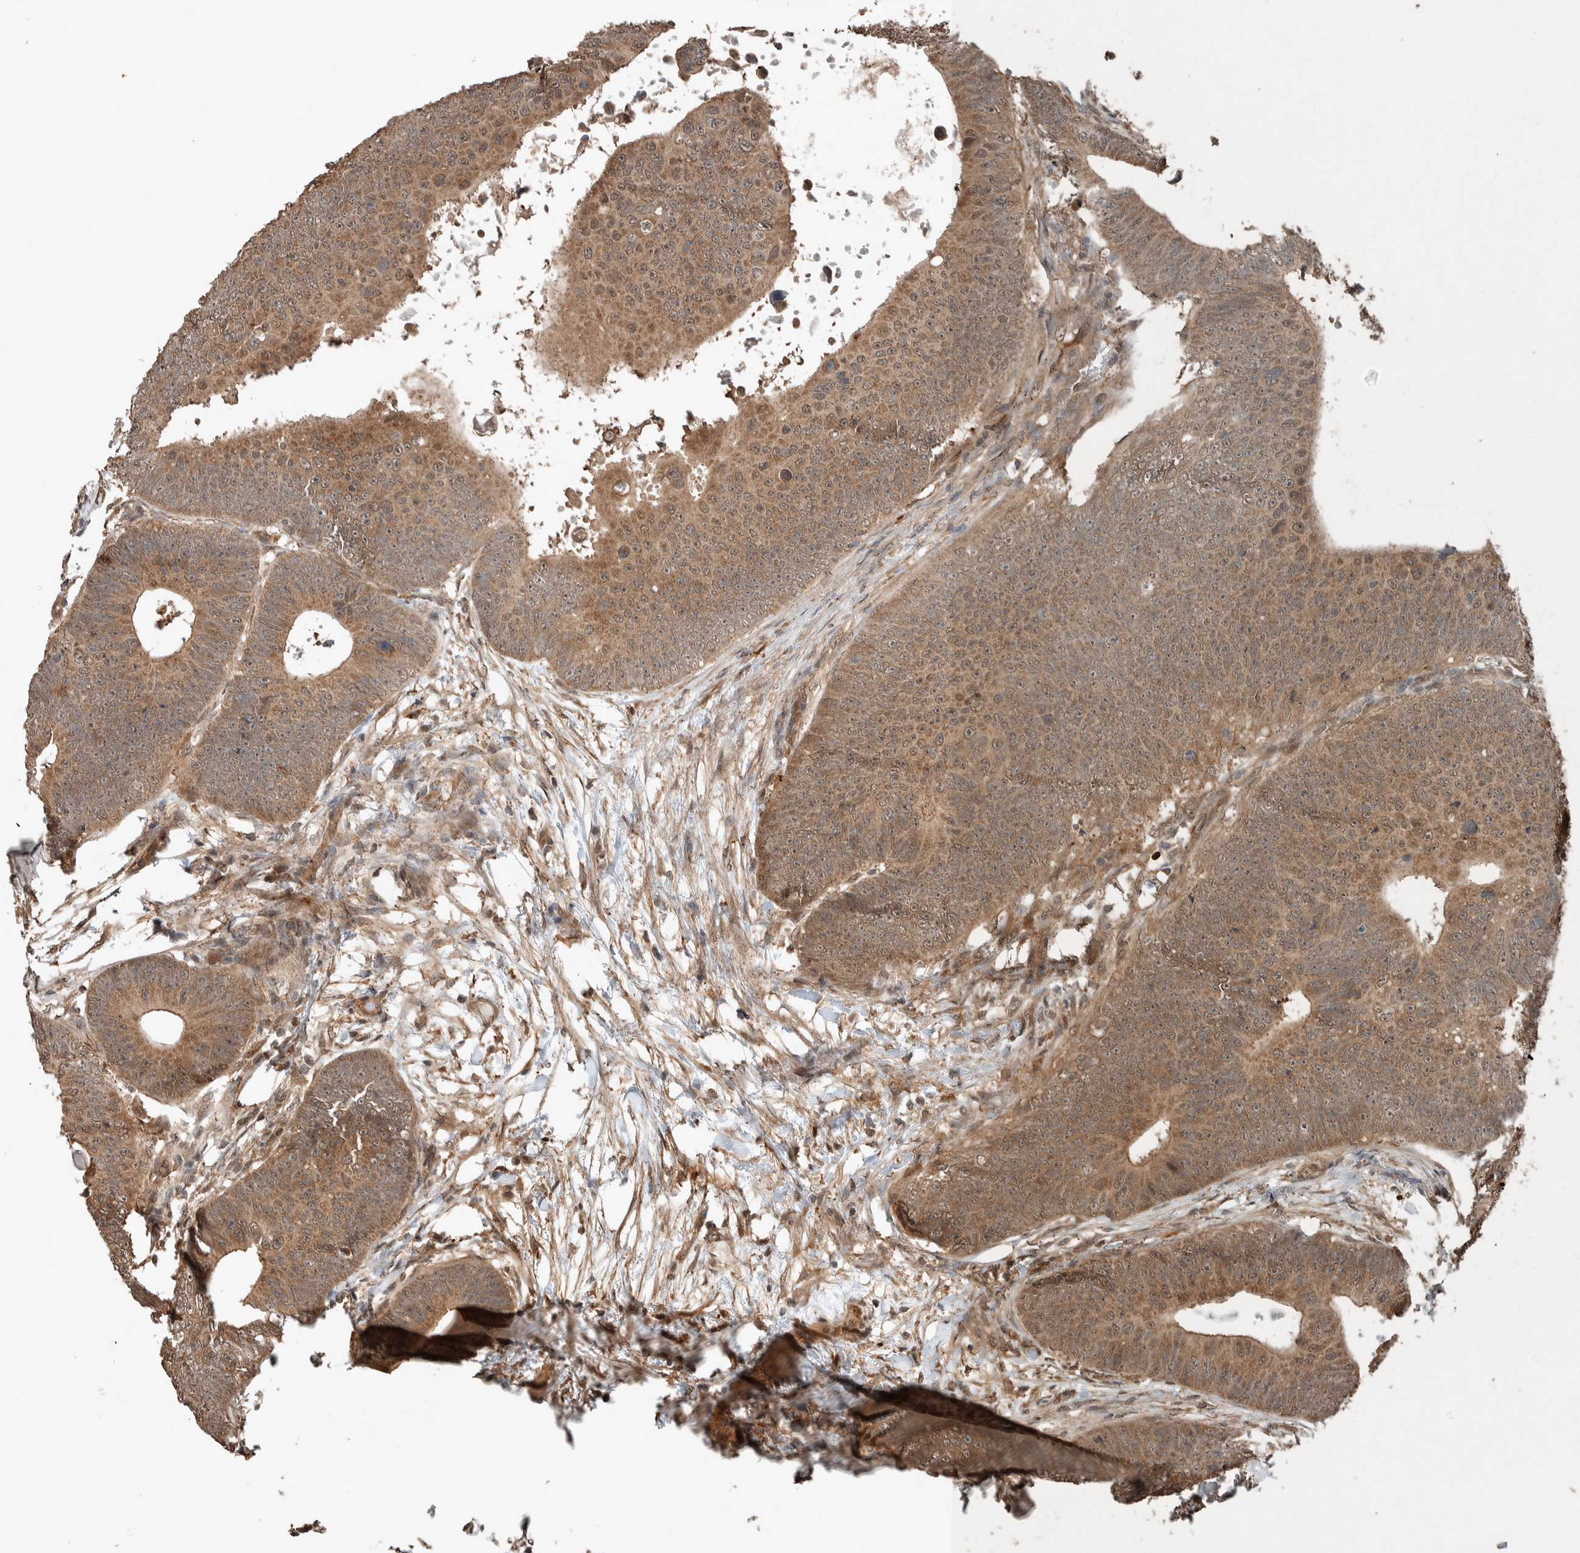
{"staining": {"intensity": "moderate", "quantity": ">75%", "location": "cytoplasmic/membranous,nuclear"}, "tissue": "colorectal cancer", "cell_type": "Tumor cells", "image_type": "cancer", "snomed": [{"axis": "morphology", "description": "Adenocarcinoma, NOS"}, {"axis": "topography", "description": "Colon"}], "caption": "High-magnification brightfield microscopy of colorectal adenocarcinoma stained with DAB (brown) and counterstained with hematoxylin (blue). tumor cells exhibit moderate cytoplasmic/membranous and nuclear expression is appreciated in approximately>75% of cells.", "gene": "MYO1E", "patient": {"sex": "male", "age": 56}}